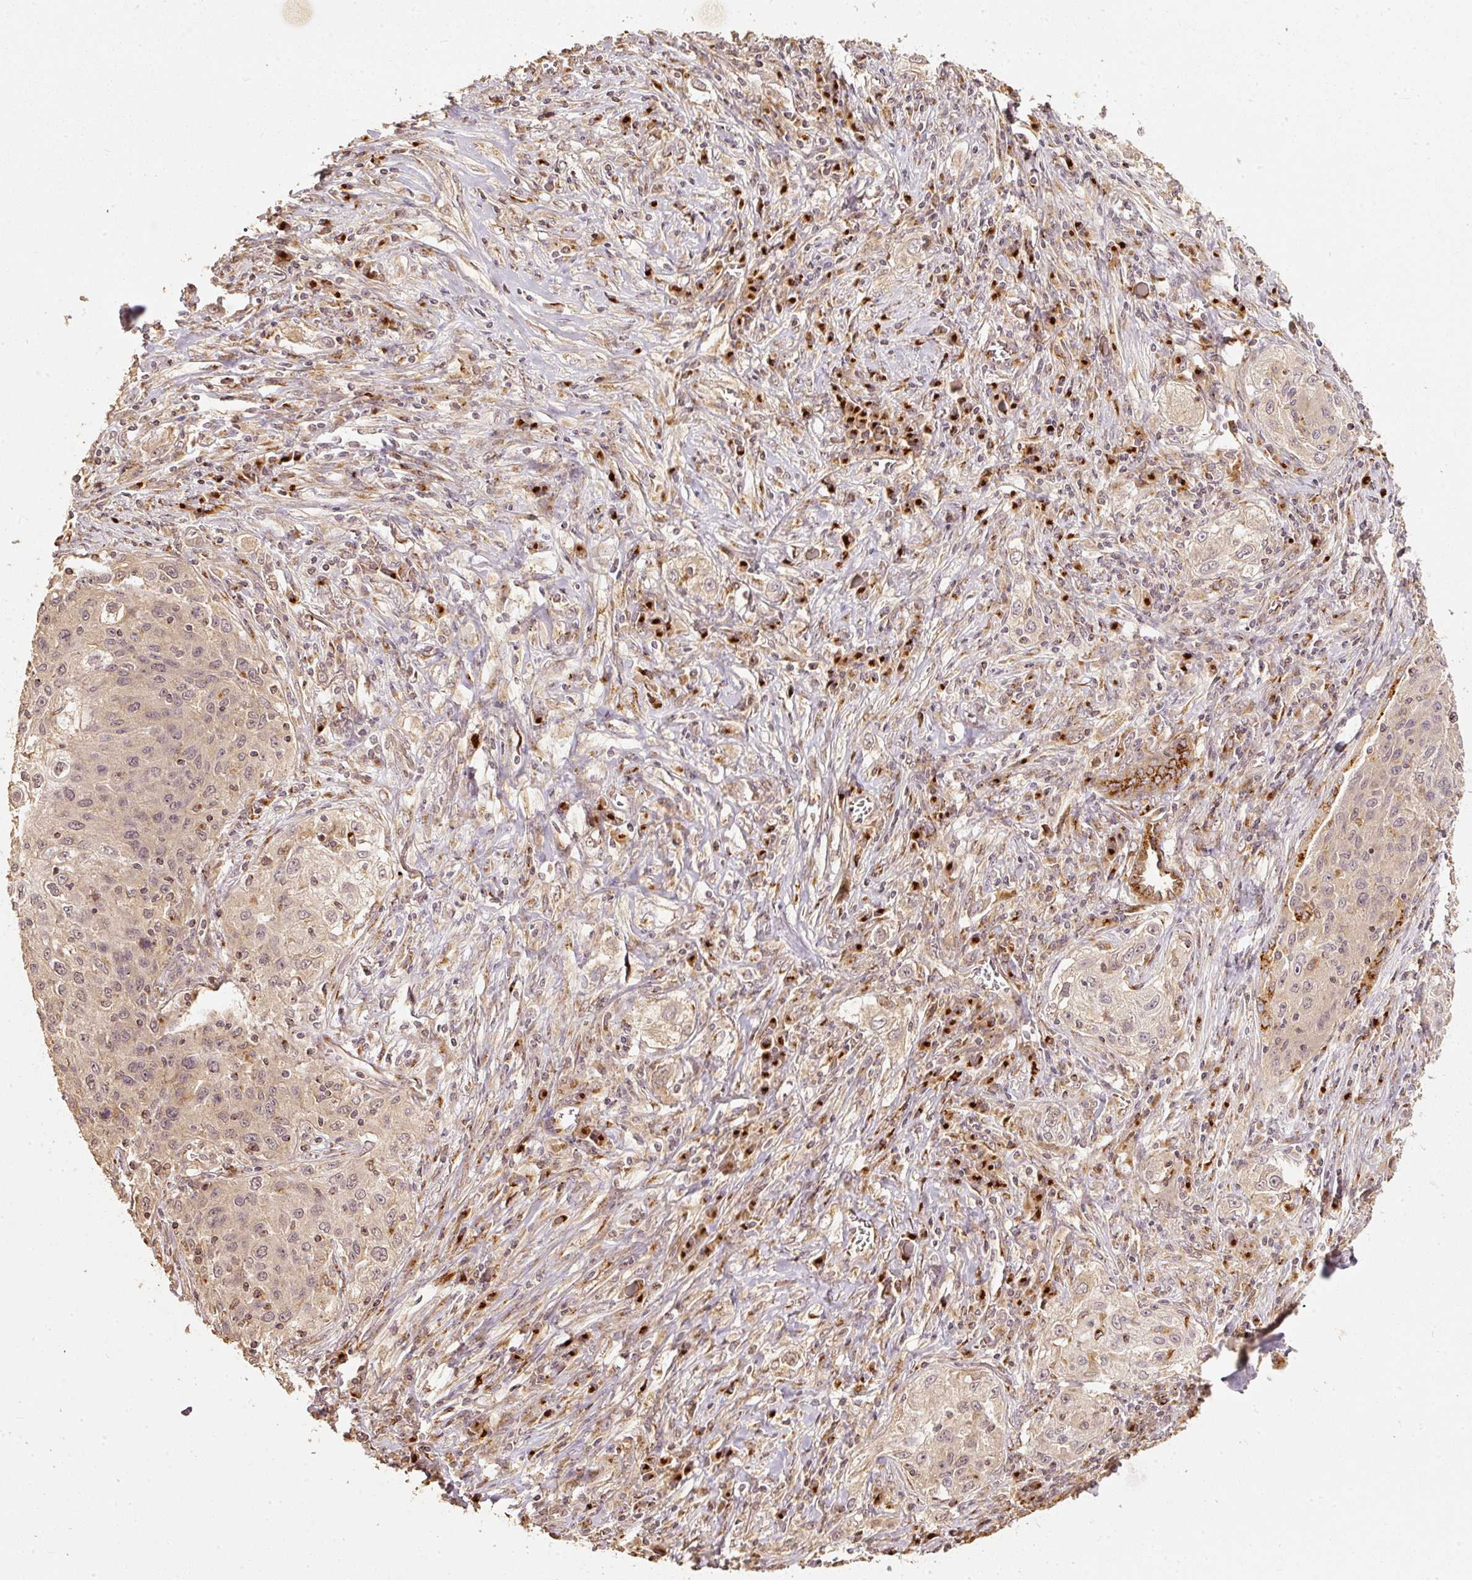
{"staining": {"intensity": "weak", "quantity": ">75%", "location": "cytoplasmic/membranous"}, "tissue": "lung cancer", "cell_type": "Tumor cells", "image_type": "cancer", "snomed": [{"axis": "morphology", "description": "Squamous cell carcinoma, NOS"}, {"axis": "topography", "description": "Lung"}], "caption": "The micrograph reveals staining of lung cancer (squamous cell carcinoma), revealing weak cytoplasmic/membranous protein positivity (brown color) within tumor cells.", "gene": "FUT8", "patient": {"sex": "female", "age": 69}}